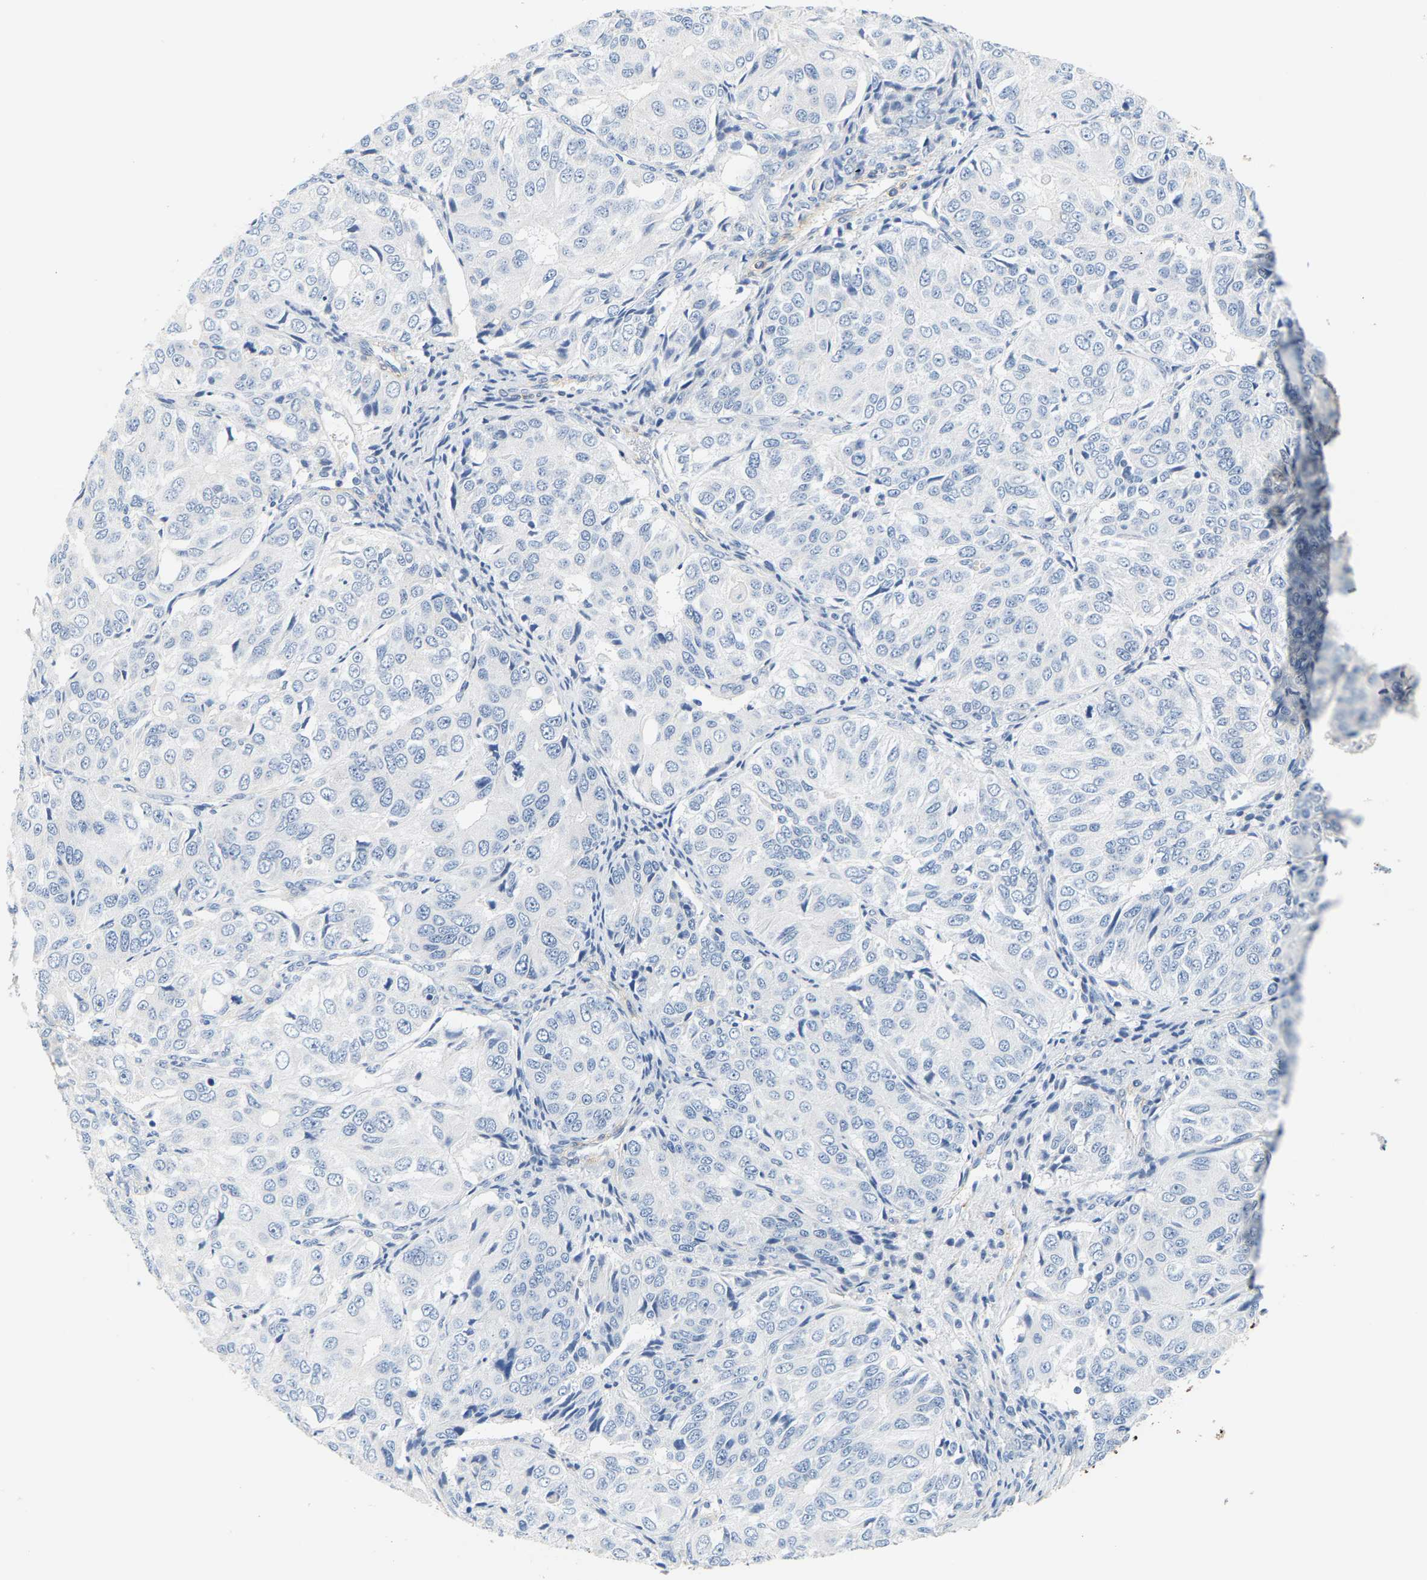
{"staining": {"intensity": "negative", "quantity": "none", "location": "none"}, "tissue": "ovarian cancer", "cell_type": "Tumor cells", "image_type": "cancer", "snomed": [{"axis": "morphology", "description": "Carcinoma, endometroid"}, {"axis": "topography", "description": "Ovary"}], "caption": "IHC image of neoplastic tissue: endometroid carcinoma (ovarian) stained with DAB (3,3'-diaminobenzidine) exhibits no significant protein positivity in tumor cells. (Immunohistochemistry (ihc), brightfield microscopy, high magnification).", "gene": "SHMT2", "patient": {"sex": "female", "age": 51}}